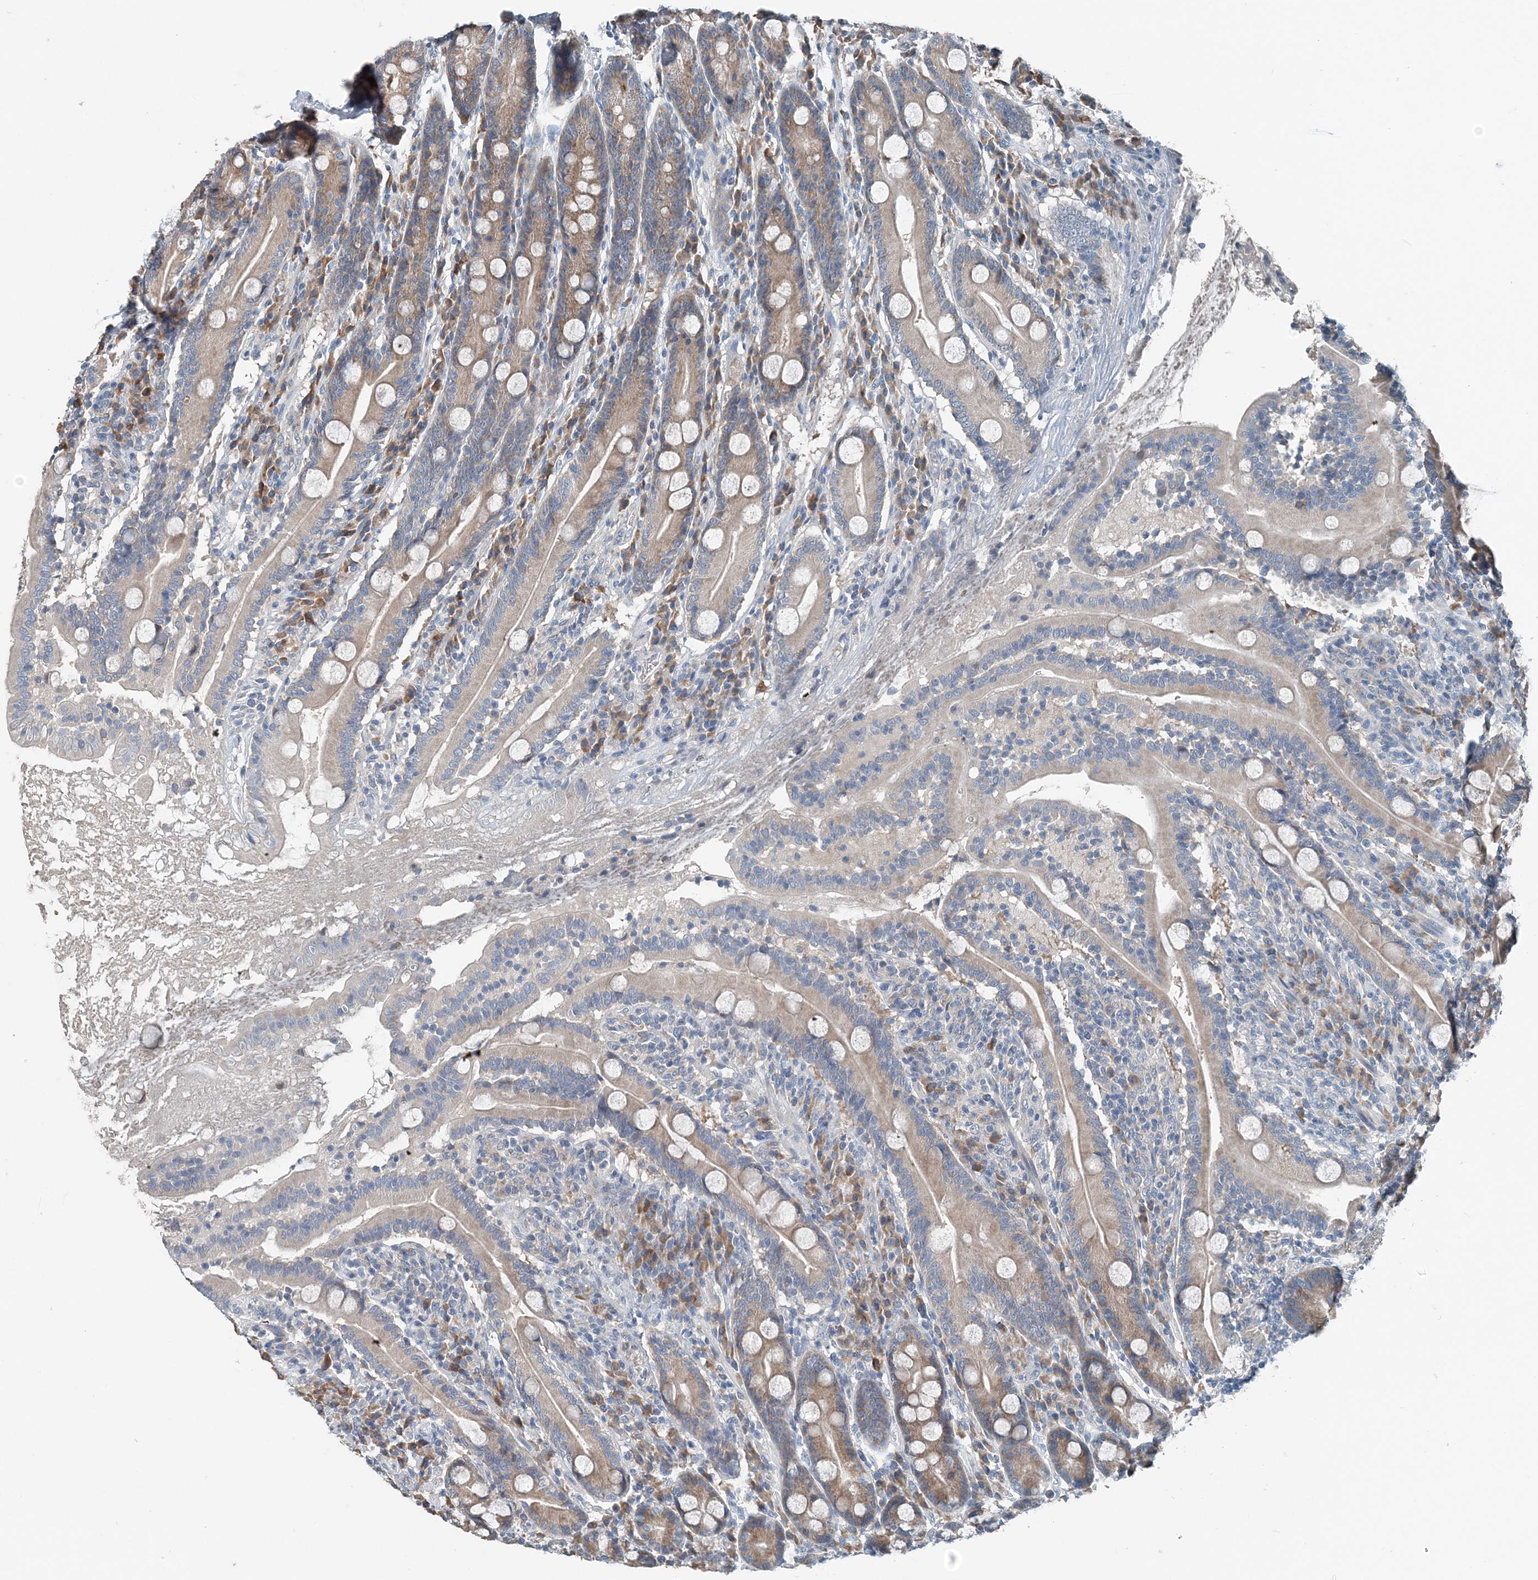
{"staining": {"intensity": "moderate", "quantity": "25%-75%", "location": "cytoplasmic/membranous"}, "tissue": "duodenum", "cell_type": "Glandular cells", "image_type": "normal", "snomed": [{"axis": "morphology", "description": "Normal tissue, NOS"}, {"axis": "topography", "description": "Duodenum"}], "caption": "Brown immunohistochemical staining in normal duodenum exhibits moderate cytoplasmic/membranous expression in approximately 25%-75% of glandular cells. The protein of interest is stained brown, and the nuclei are stained in blue (DAB (3,3'-diaminobenzidine) IHC with brightfield microscopy, high magnification).", "gene": "EEF1A2", "patient": {"sex": "male", "age": 35}}